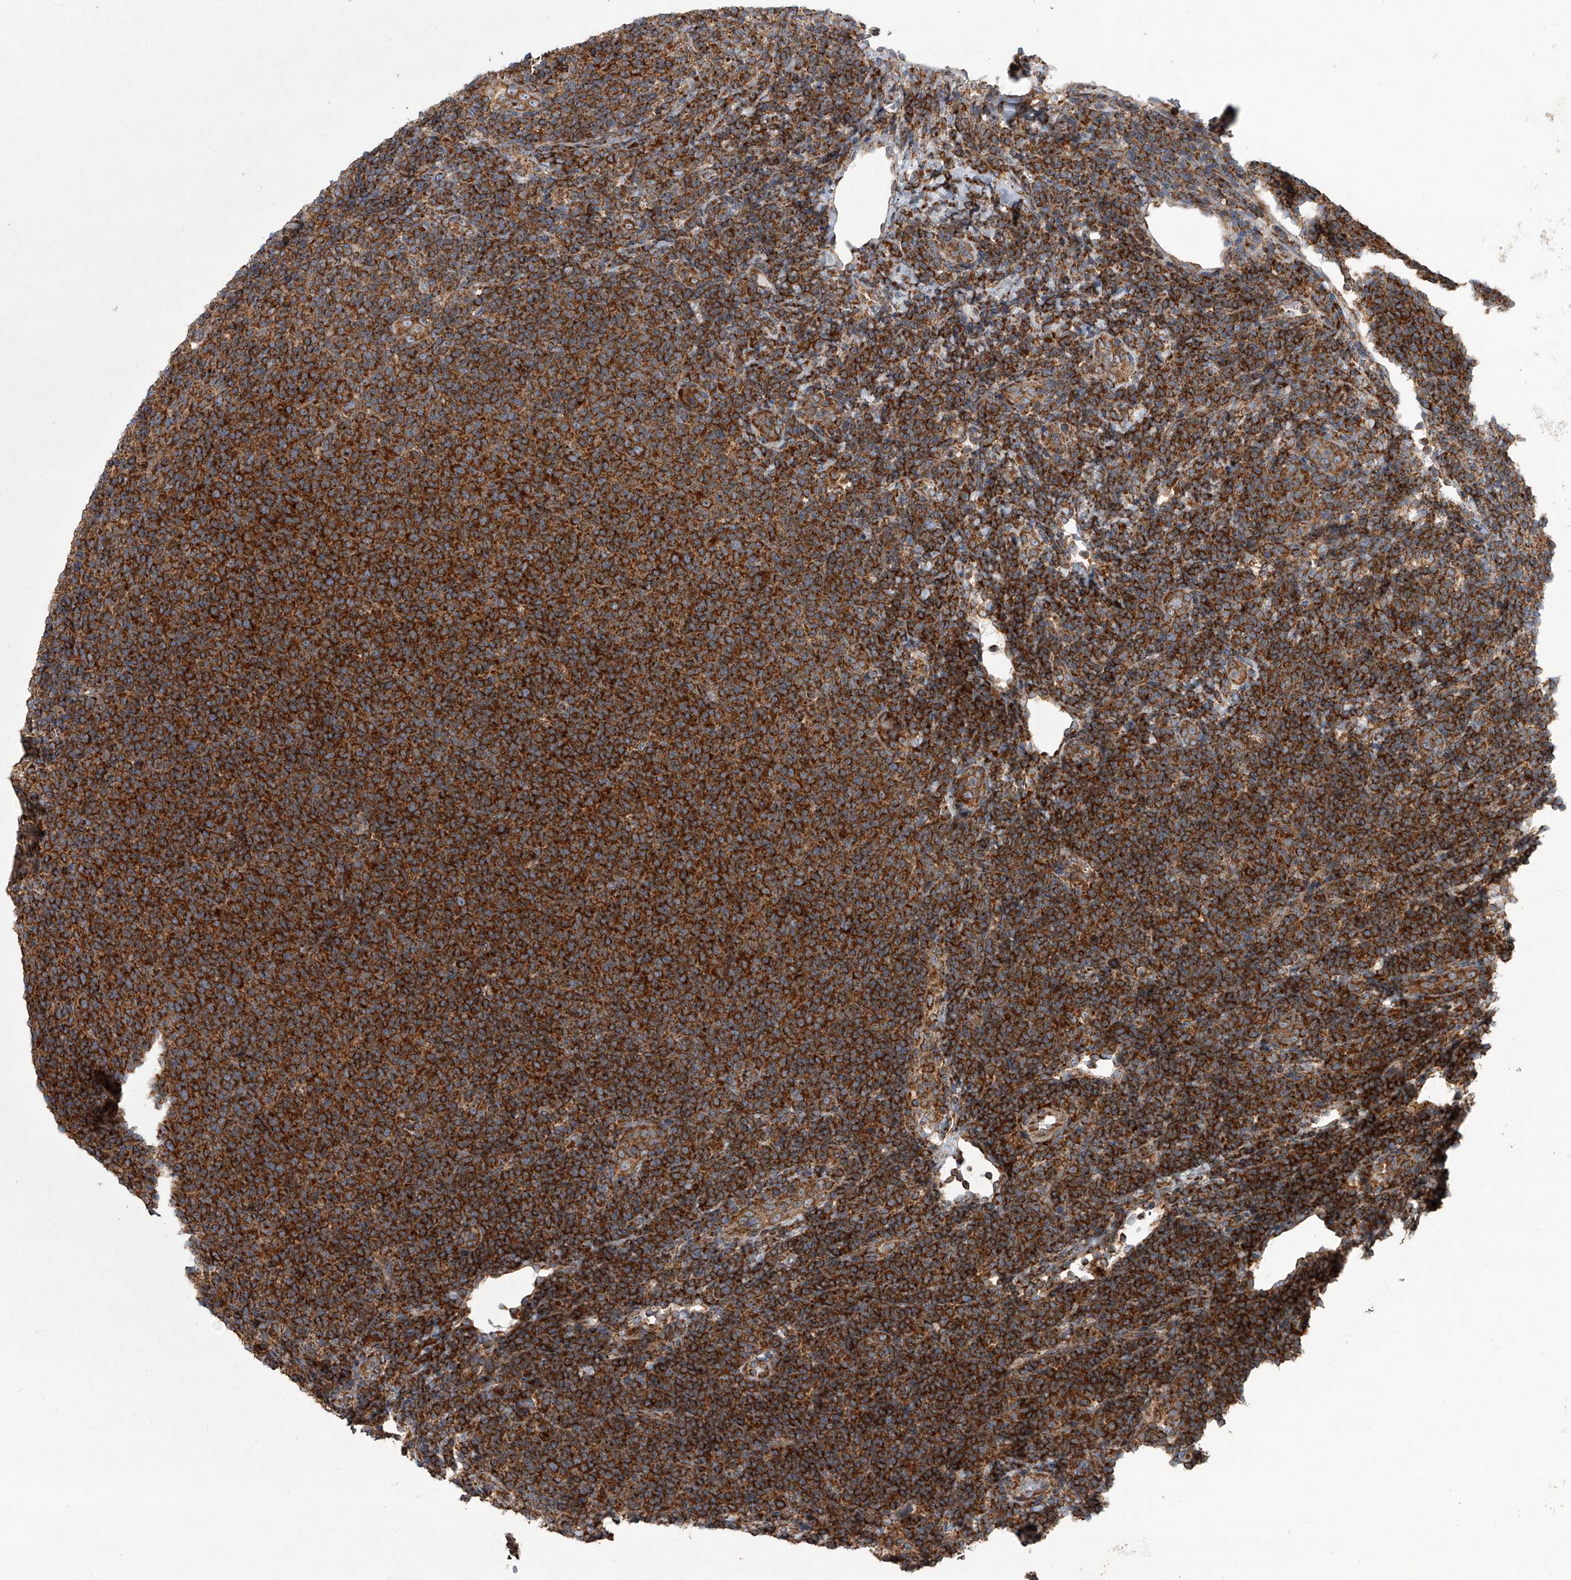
{"staining": {"intensity": "strong", "quantity": ">75%", "location": "cytoplasmic/membranous"}, "tissue": "lymphoma", "cell_type": "Tumor cells", "image_type": "cancer", "snomed": [{"axis": "morphology", "description": "Malignant lymphoma, non-Hodgkin's type, Low grade"}, {"axis": "topography", "description": "Lymph node"}], "caption": "Immunohistochemistry photomicrograph of neoplastic tissue: human malignant lymphoma, non-Hodgkin's type (low-grade) stained using immunohistochemistry exhibits high levels of strong protein expression localized specifically in the cytoplasmic/membranous of tumor cells, appearing as a cytoplasmic/membranous brown color.", "gene": "ZC3H15", "patient": {"sex": "male", "age": 66}}